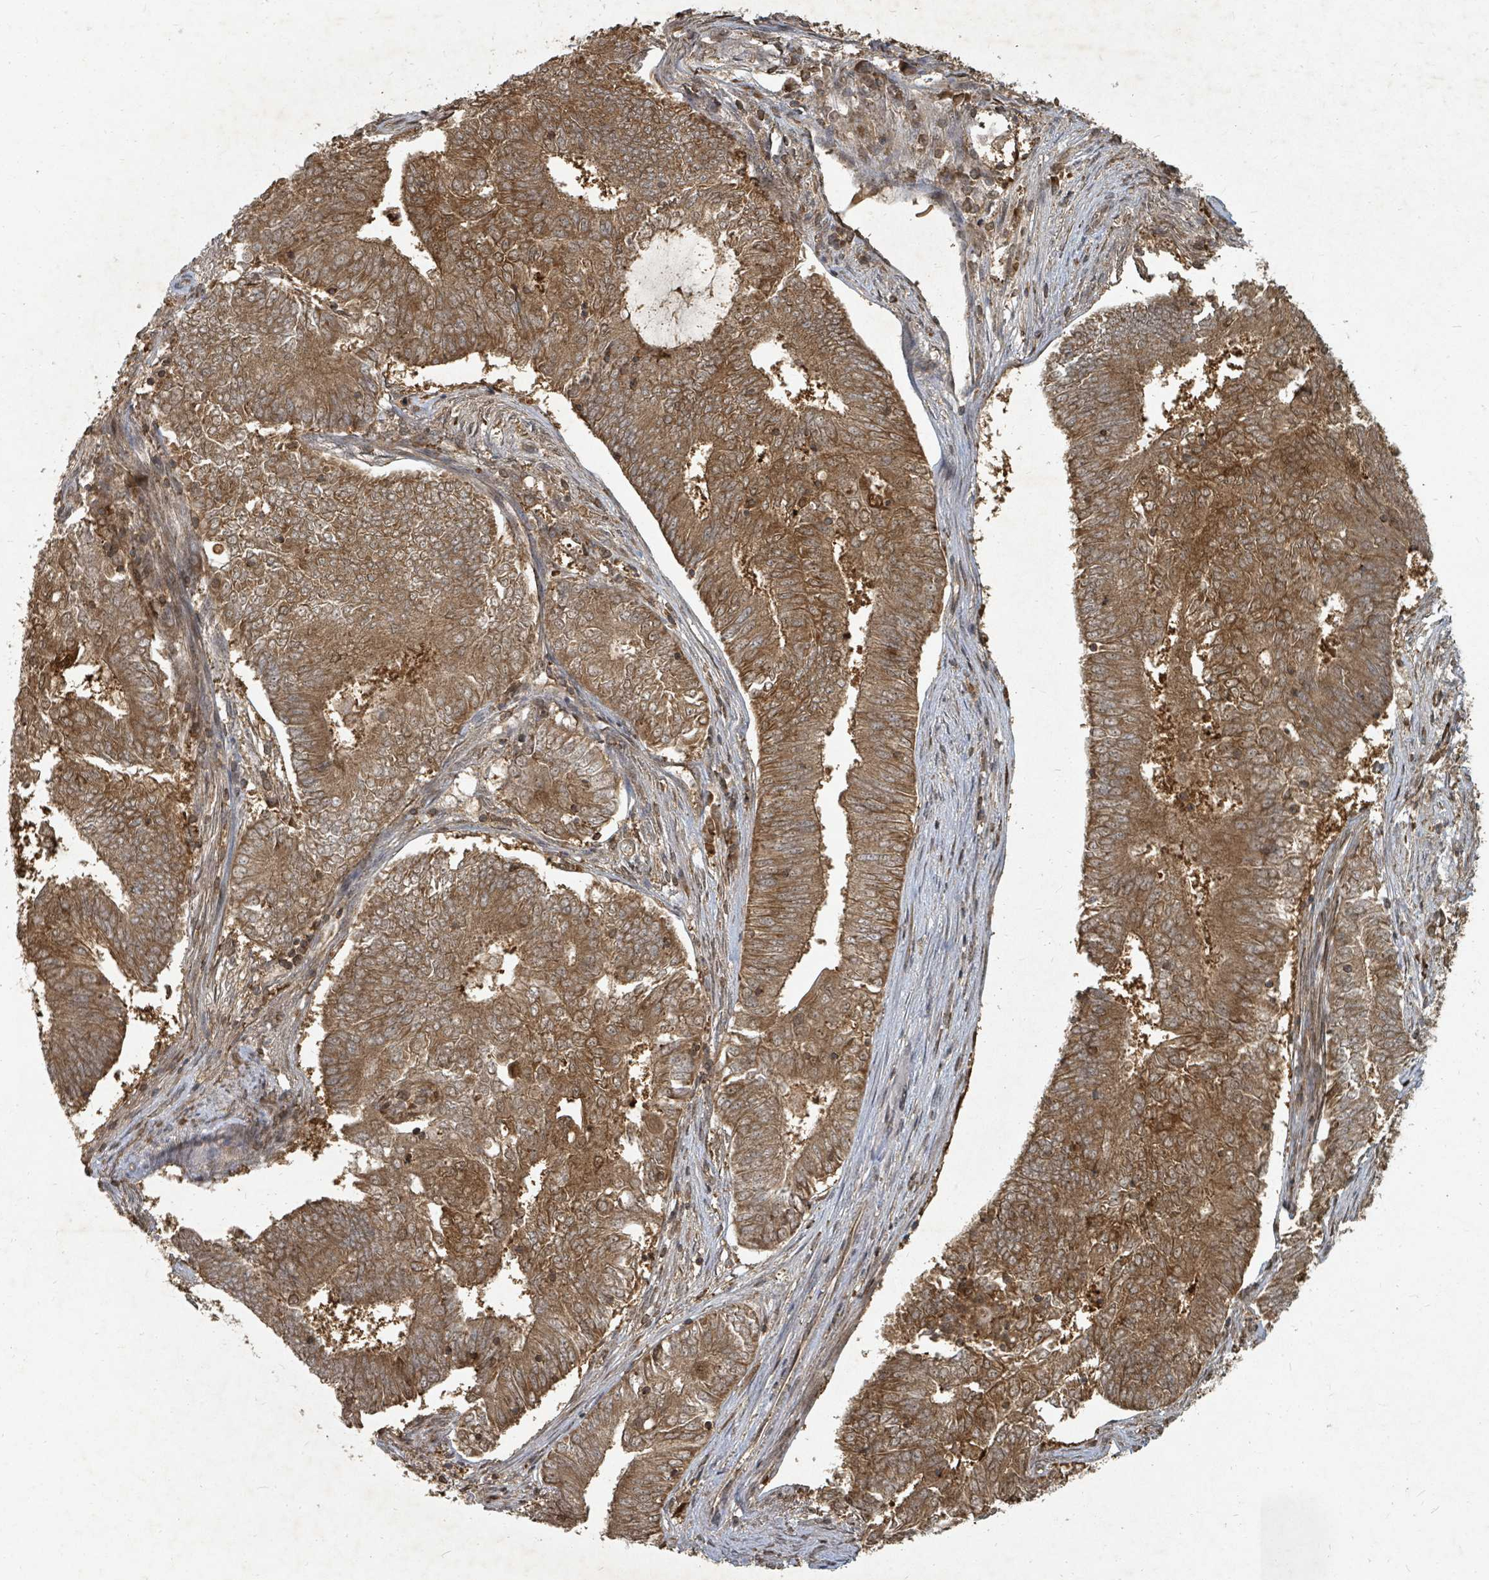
{"staining": {"intensity": "moderate", "quantity": ">75%", "location": "cytoplasmic/membranous,nuclear"}, "tissue": "endometrial cancer", "cell_type": "Tumor cells", "image_type": "cancer", "snomed": [{"axis": "morphology", "description": "Adenocarcinoma, NOS"}, {"axis": "topography", "description": "Endometrium"}], "caption": "Human endometrial cancer stained with a brown dye shows moderate cytoplasmic/membranous and nuclear positive staining in about >75% of tumor cells.", "gene": "KDM4E", "patient": {"sex": "female", "age": 62}}